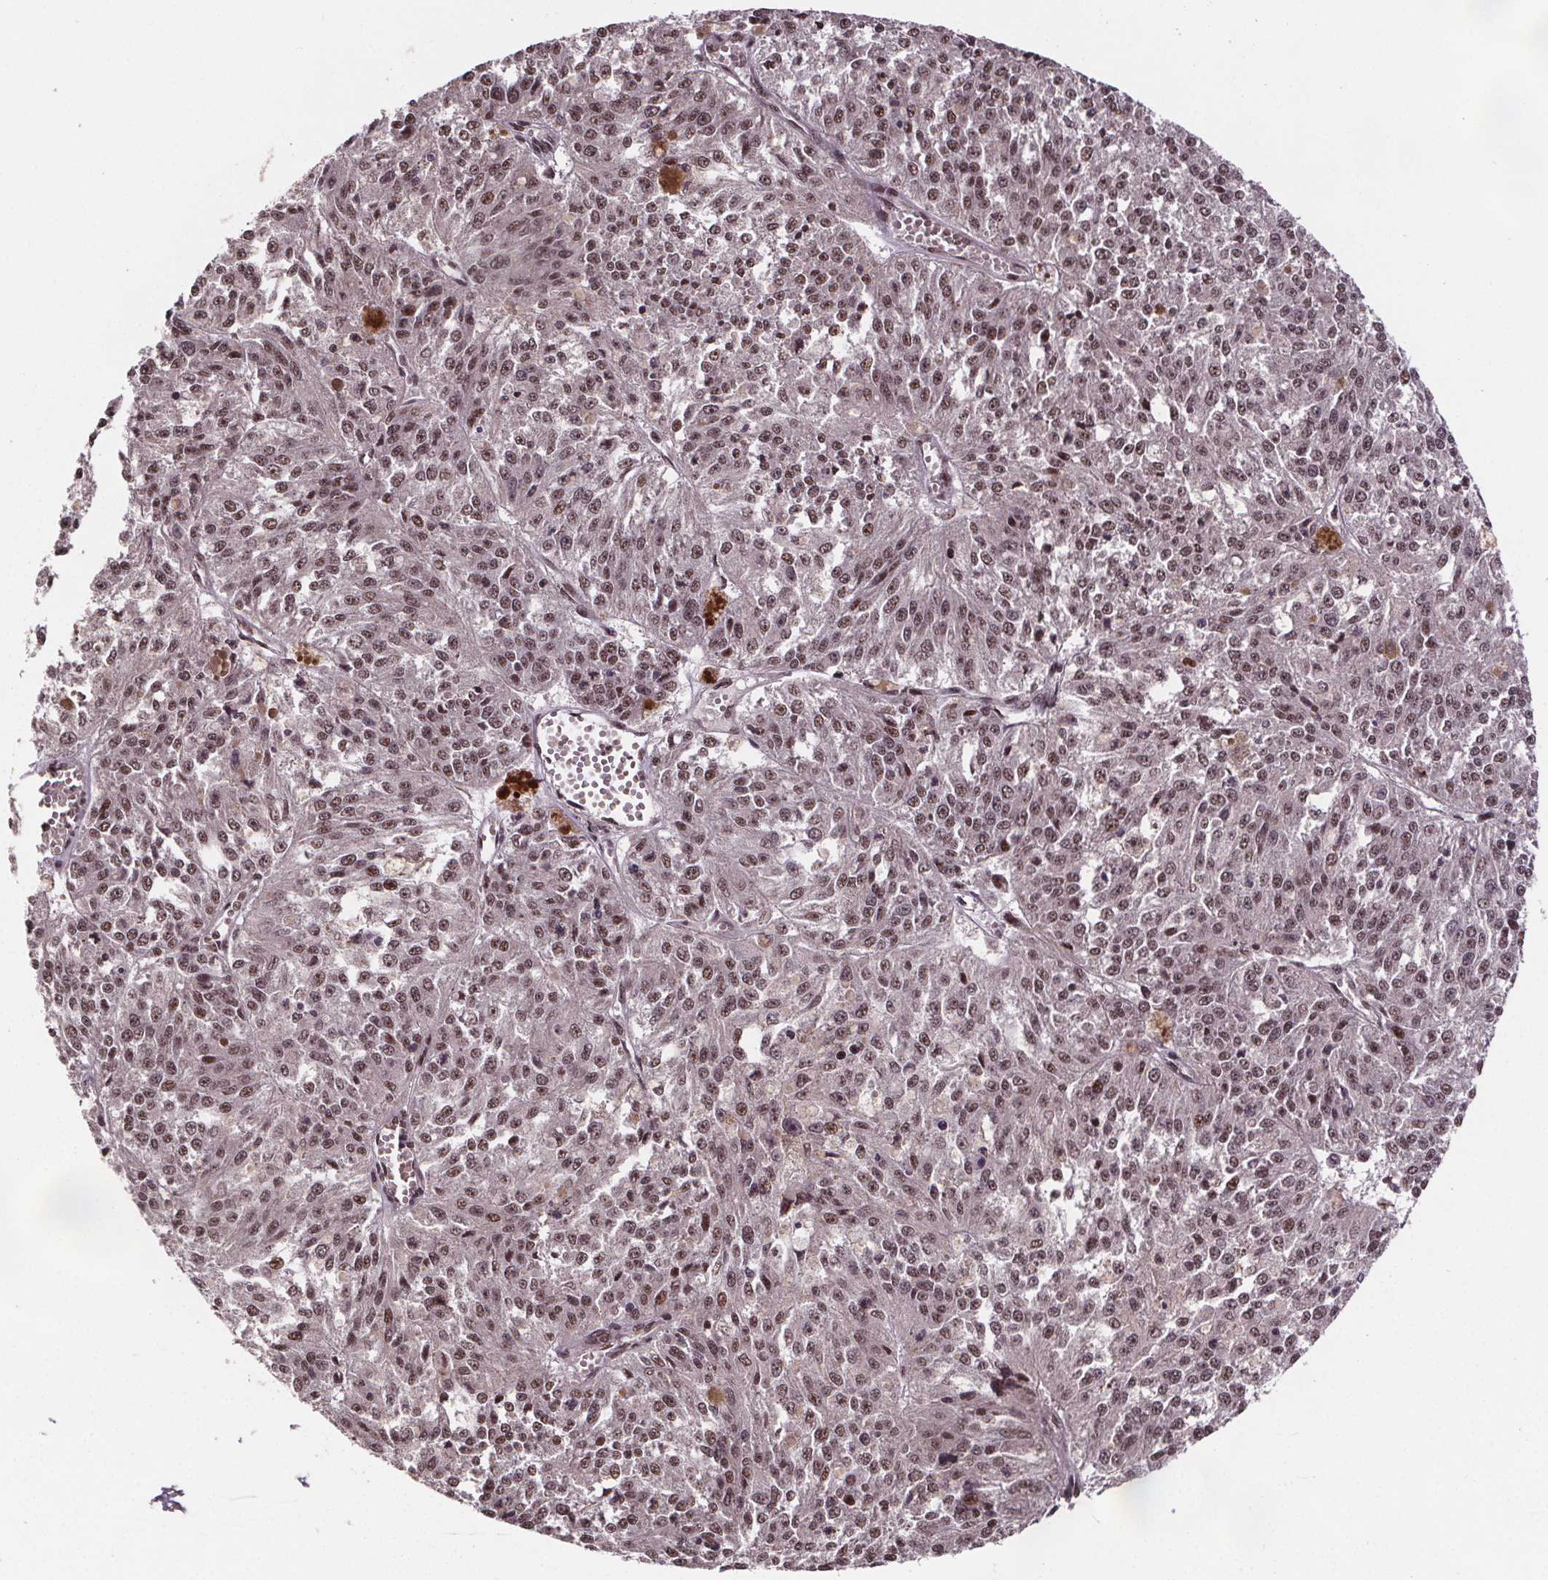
{"staining": {"intensity": "moderate", "quantity": "25%-75%", "location": "nuclear"}, "tissue": "melanoma", "cell_type": "Tumor cells", "image_type": "cancer", "snomed": [{"axis": "morphology", "description": "Malignant melanoma, Metastatic site"}, {"axis": "topography", "description": "Lymph node"}], "caption": "Melanoma stained for a protein (brown) reveals moderate nuclear positive positivity in approximately 25%-75% of tumor cells.", "gene": "JARID2", "patient": {"sex": "female", "age": 64}}